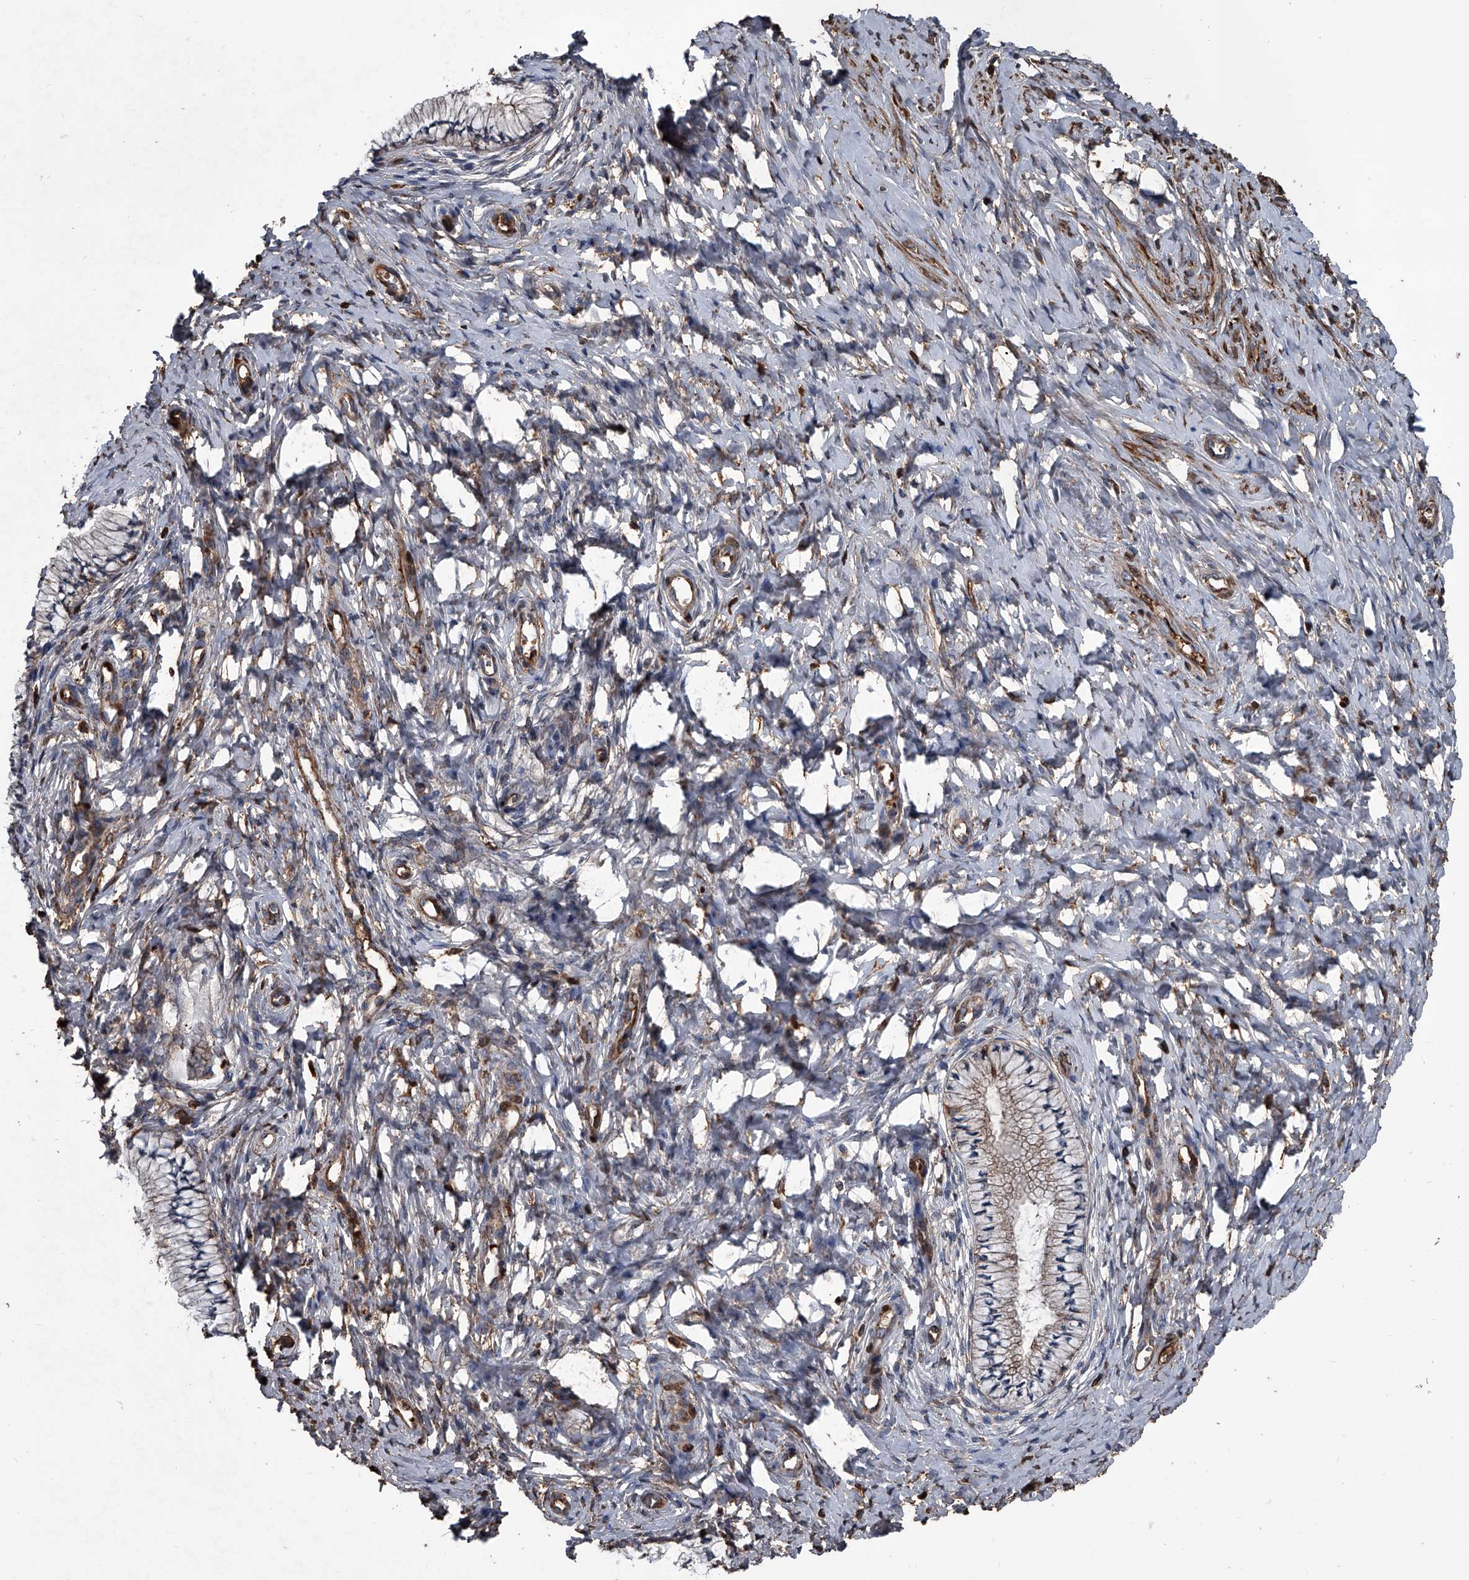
{"staining": {"intensity": "weak", "quantity": ">75%", "location": "cytoplasmic/membranous"}, "tissue": "cervix", "cell_type": "Glandular cells", "image_type": "normal", "snomed": [{"axis": "morphology", "description": "Normal tissue, NOS"}, {"axis": "topography", "description": "Cervix"}], "caption": "Immunohistochemical staining of benign human cervix shows weak cytoplasmic/membranous protein expression in about >75% of glandular cells.", "gene": "KIF13A", "patient": {"sex": "female", "age": 36}}